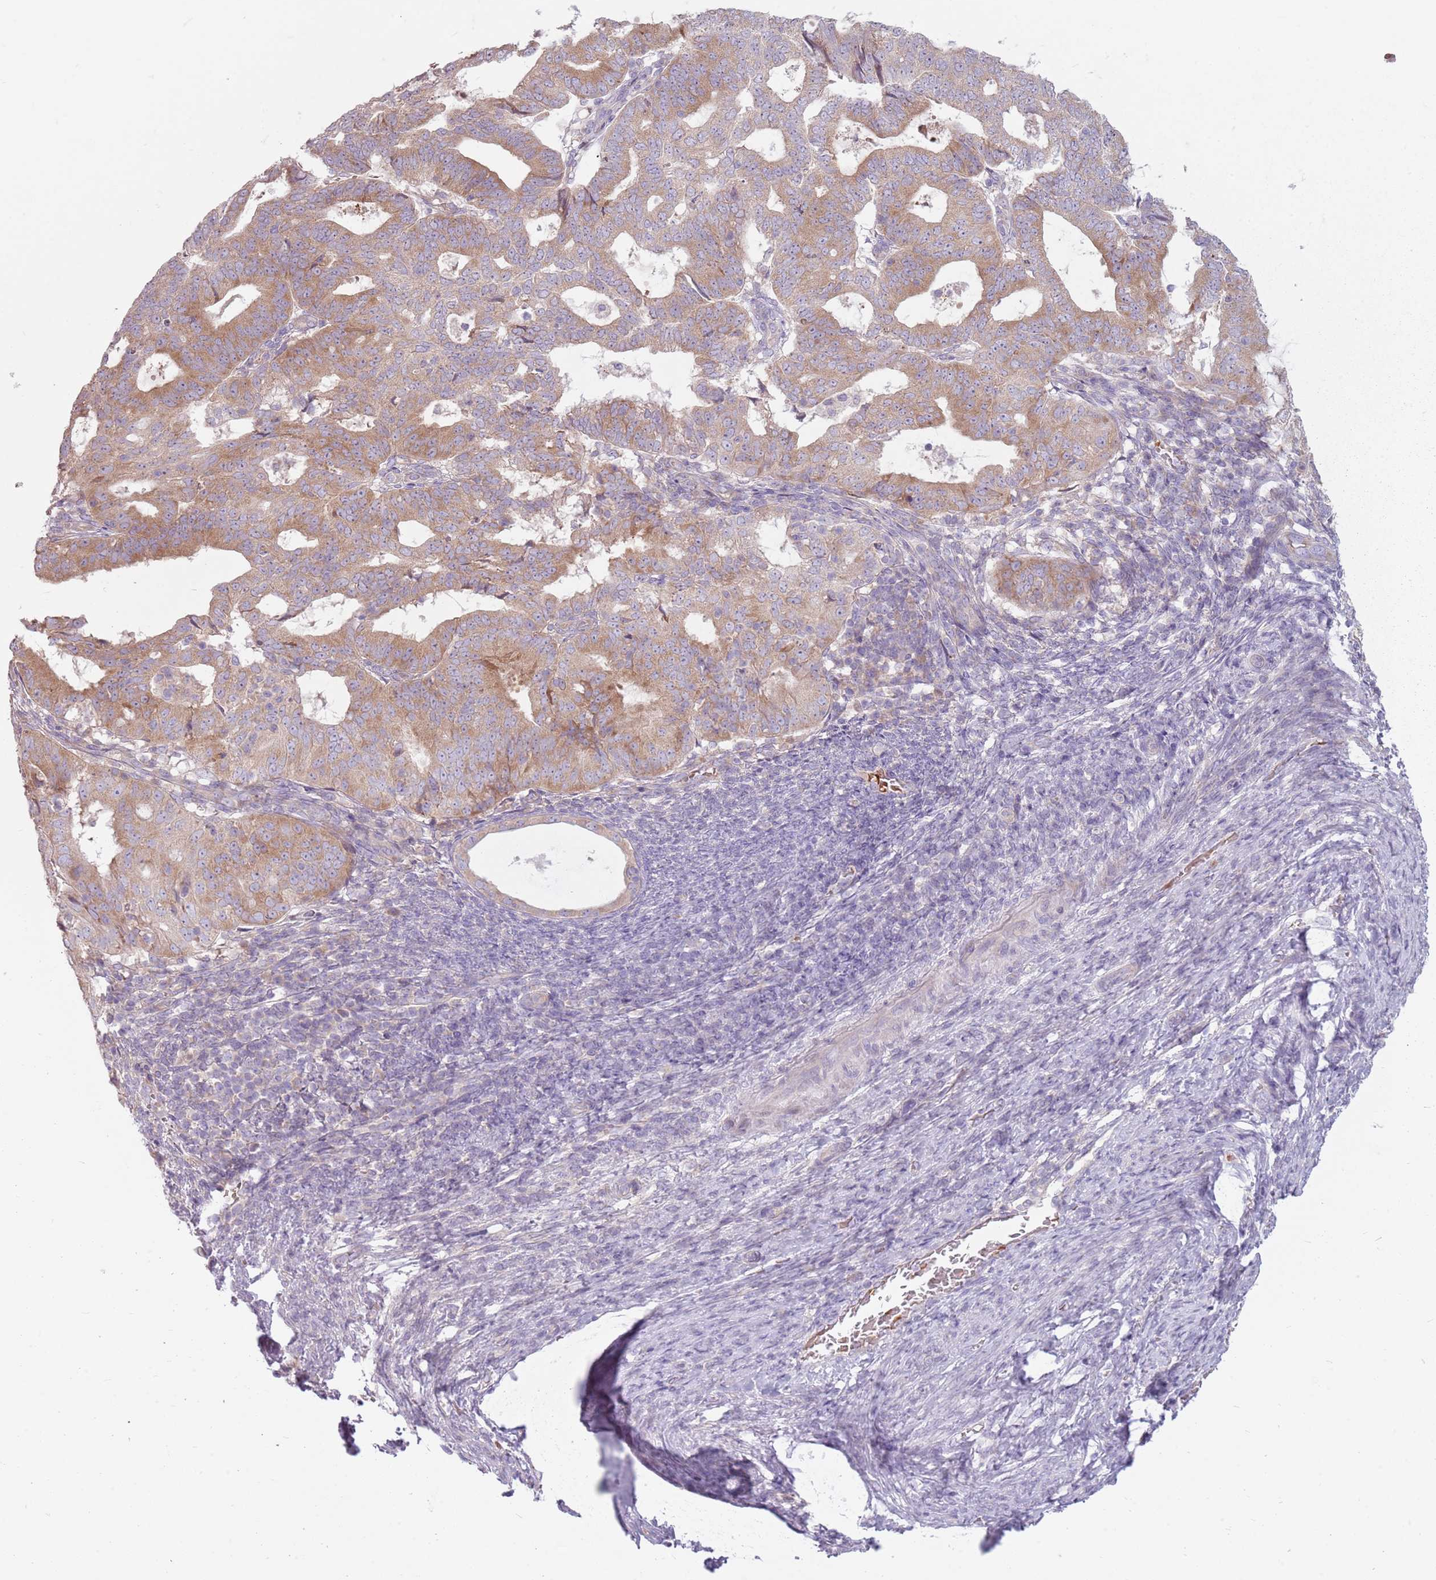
{"staining": {"intensity": "moderate", "quantity": "25%-75%", "location": "cytoplasmic/membranous"}, "tissue": "endometrial cancer", "cell_type": "Tumor cells", "image_type": "cancer", "snomed": [{"axis": "morphology", "description": "Adenocarcinoma, NOS"}, {"axis": "topography", "description": "Endometrium"}], "caption": "A medium amount of moderate cytoplasmic/membranous staining is present in approximately 25%-75% of tumor cells in endometrial adenocarcinoma tissue. (IHC, brightfield microscopy, high magnification).", "gene": "HSPA14", "patient": {"sex": "female", "age": 70}}